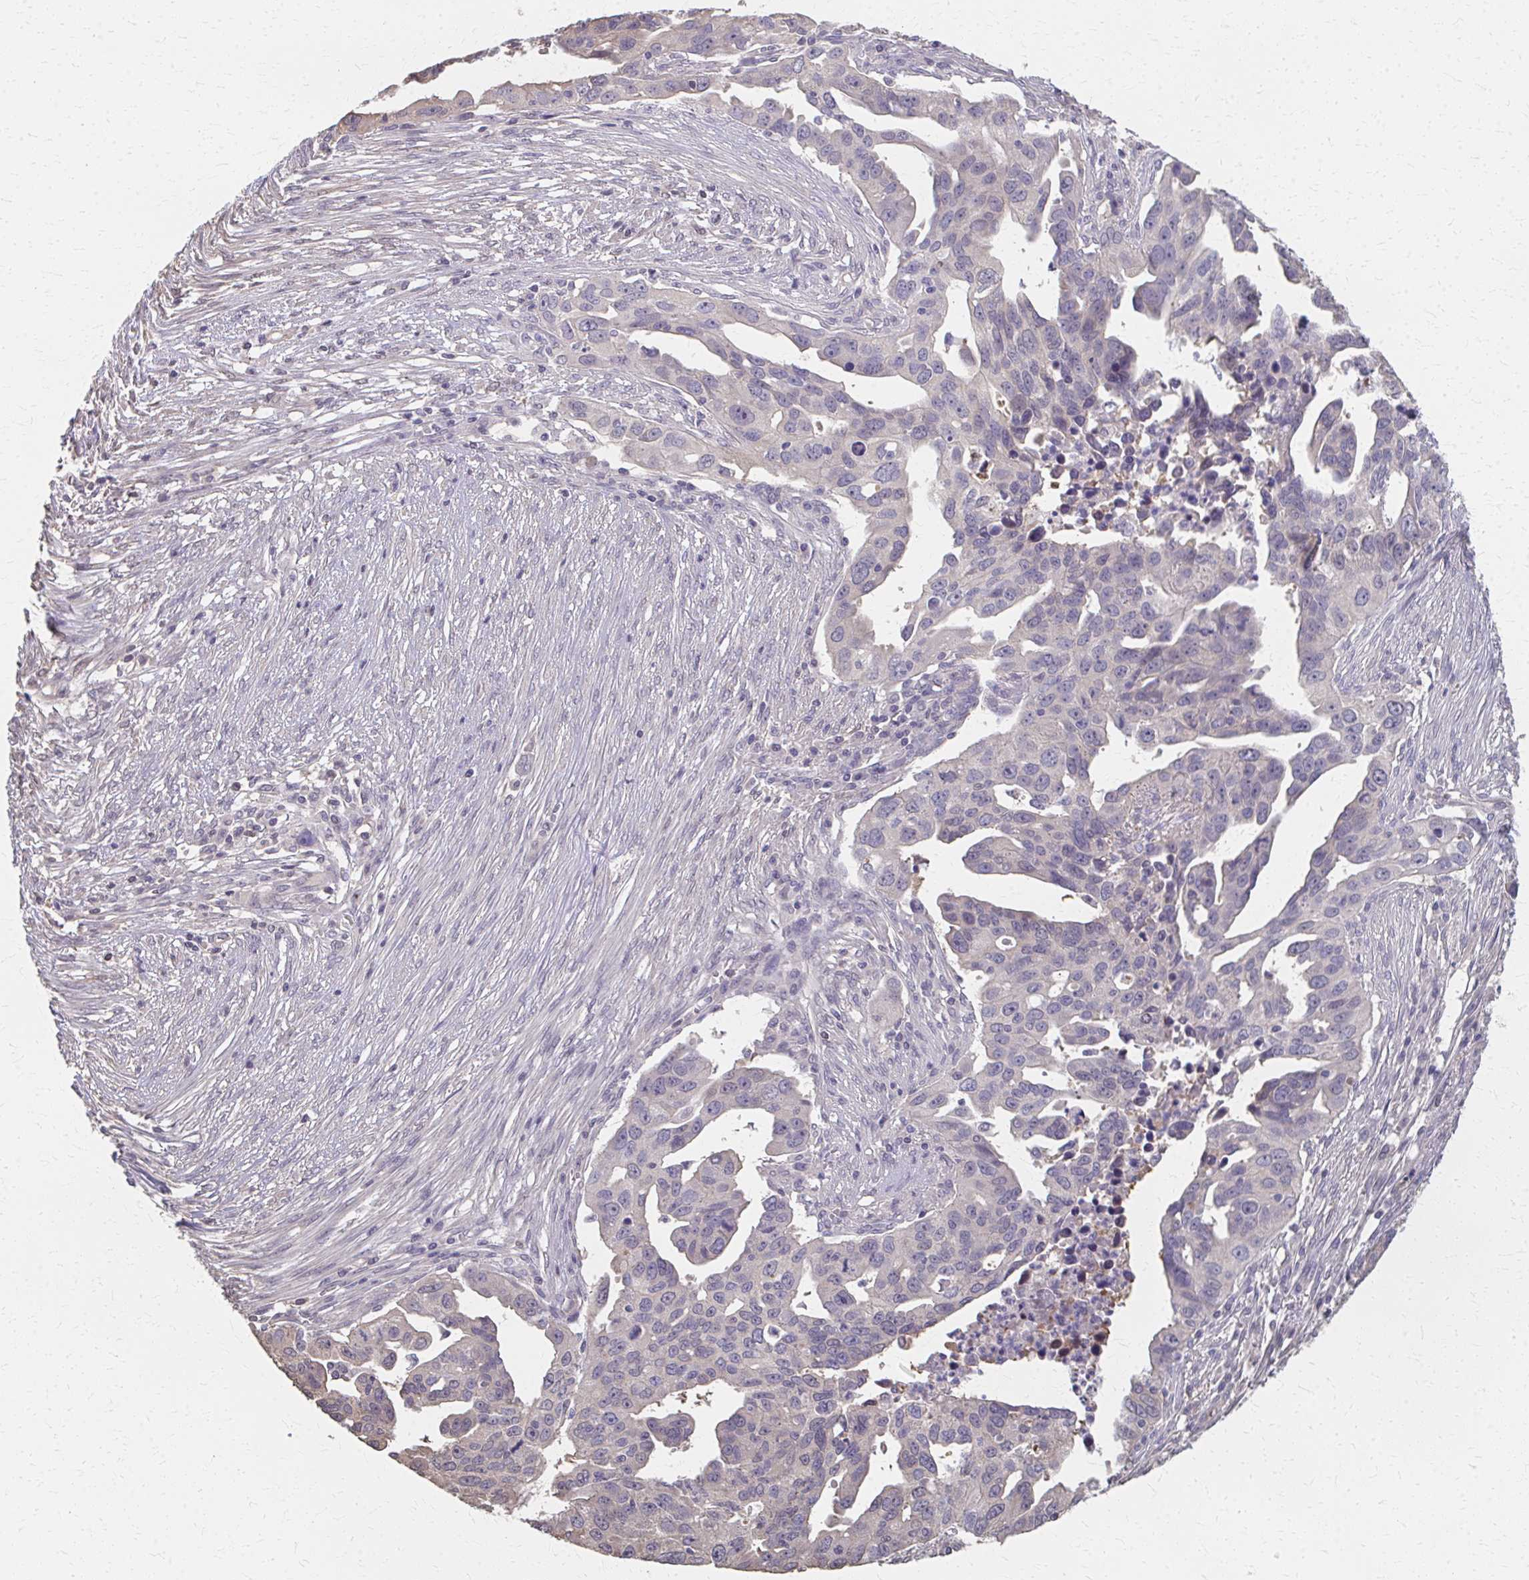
{"staining": {"intensity": "negative", "quantity": "none", "location": "none"}, "tissue": "ovarian cancer", "cell_type": "Tumor cells", "image_type": "cancer", "snomed": [{"axis": "morphology", "description": "Carcinoma, endometroid"}, {"axis": "morphology", "description": "Cystadenocarcinoma, serous, NOS"}, {"axis": "topography", "description": "Ovary"}], "caption": "This is a photomicrograph of immunohistochemistry staining of ovarian cancer (serous cystadenocarcinoma), which shows no positivity in tumor cells.", "gene": "RABGAP1L", "patient": {"sex": "female", "age": 45}}